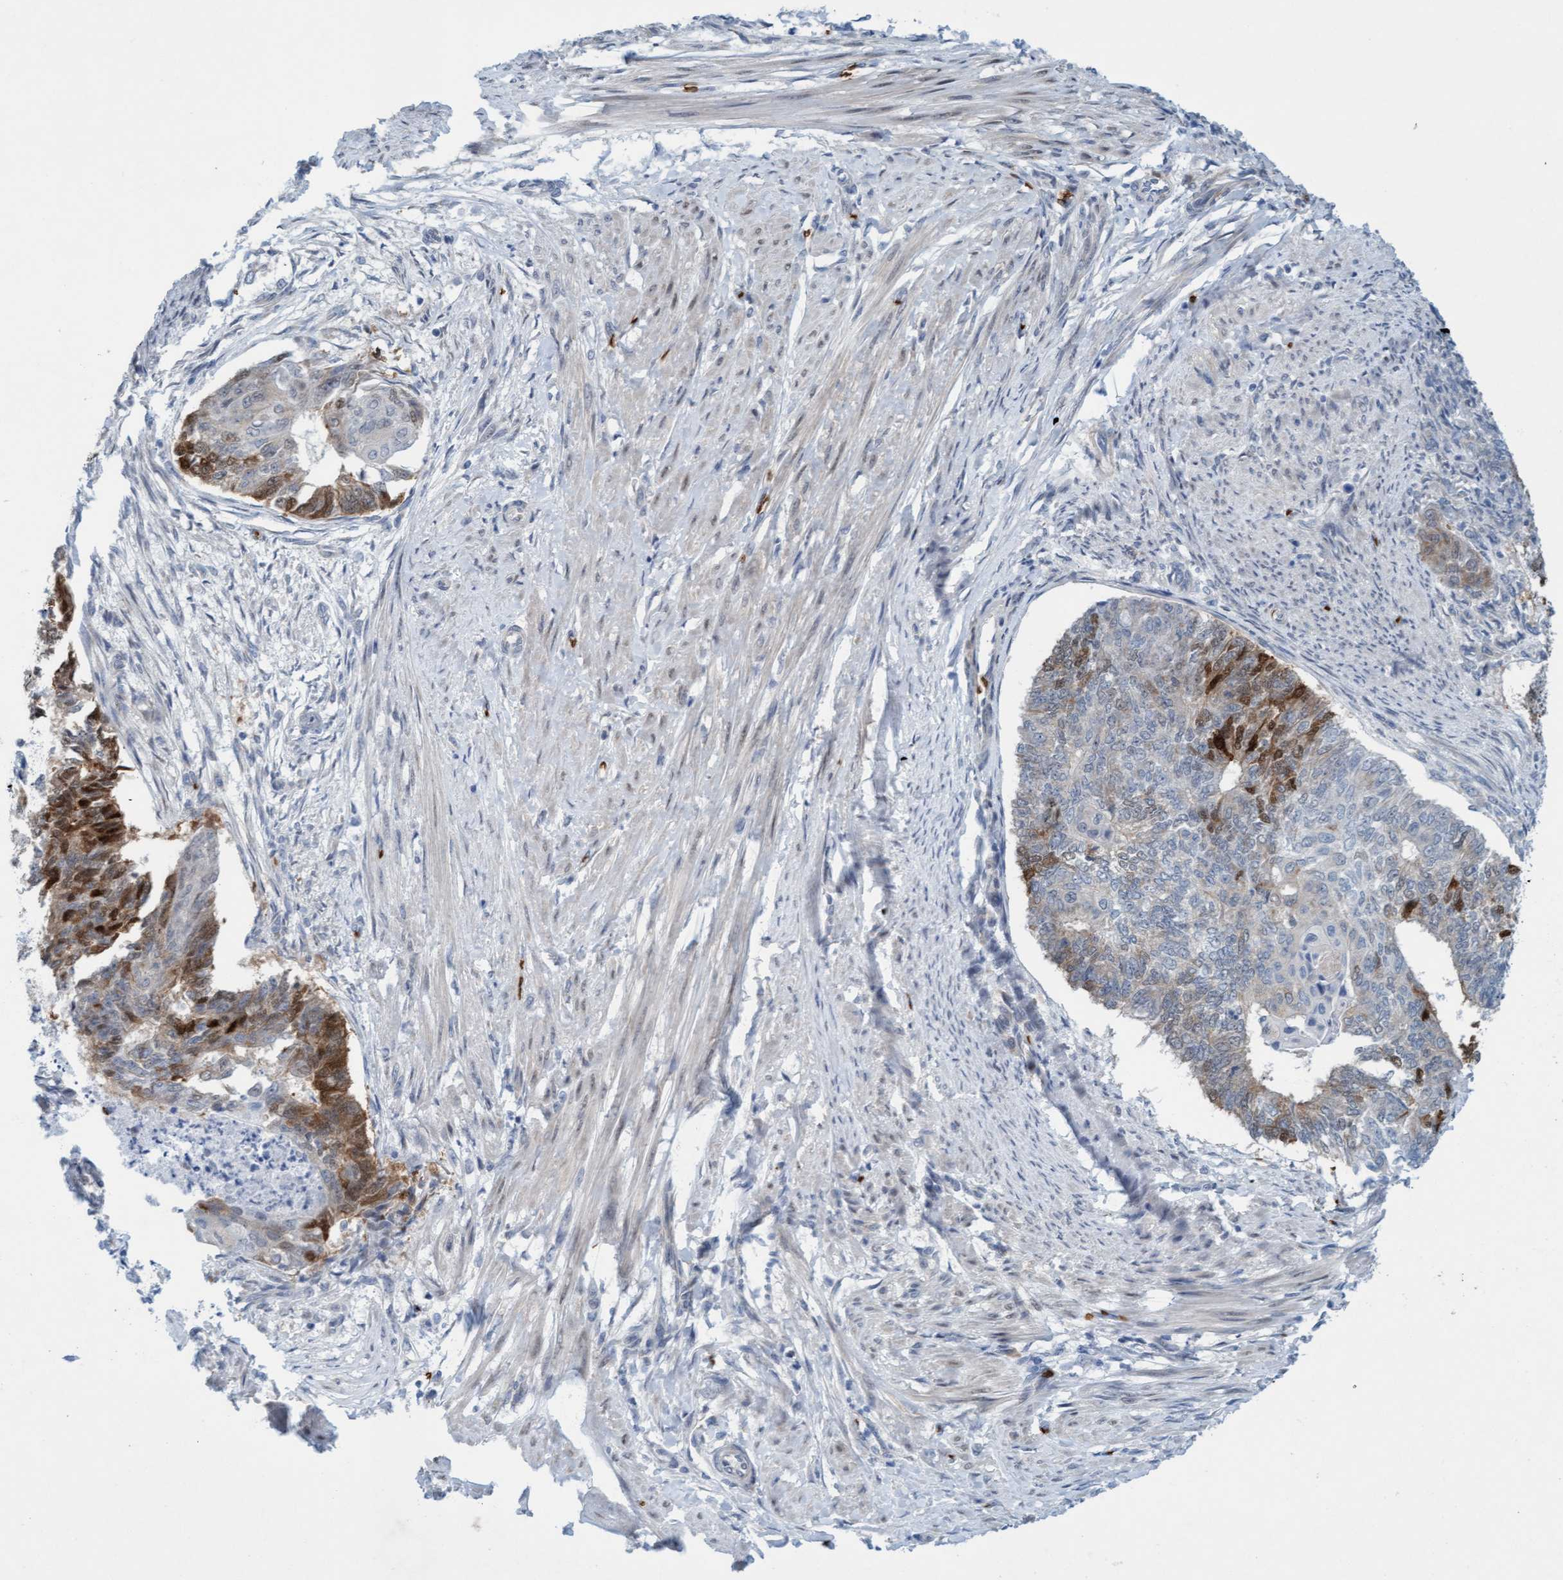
{"staining": {"intensity": "strong", "quantity": "<25%", "location": "cytoplasmic/membranous,nuclear"}, "tissue": "endometrial cancer", "cell_type": "Tumor cells", "image_type": "cancer", "snomed": [{"axis": "morphology", "description": "Adenocarcinoma, NOS"}, {"axis": "topography", "description": "Endometrium"}], "caption": "Protein staining exhibits strong cytoplasmic/membranous and nuclear positivity in about <25% of tumor cells in adenocarcinoma (endometrial).", "gene": "SPEM2", "patient": {"sex": "female", "age": 32}}